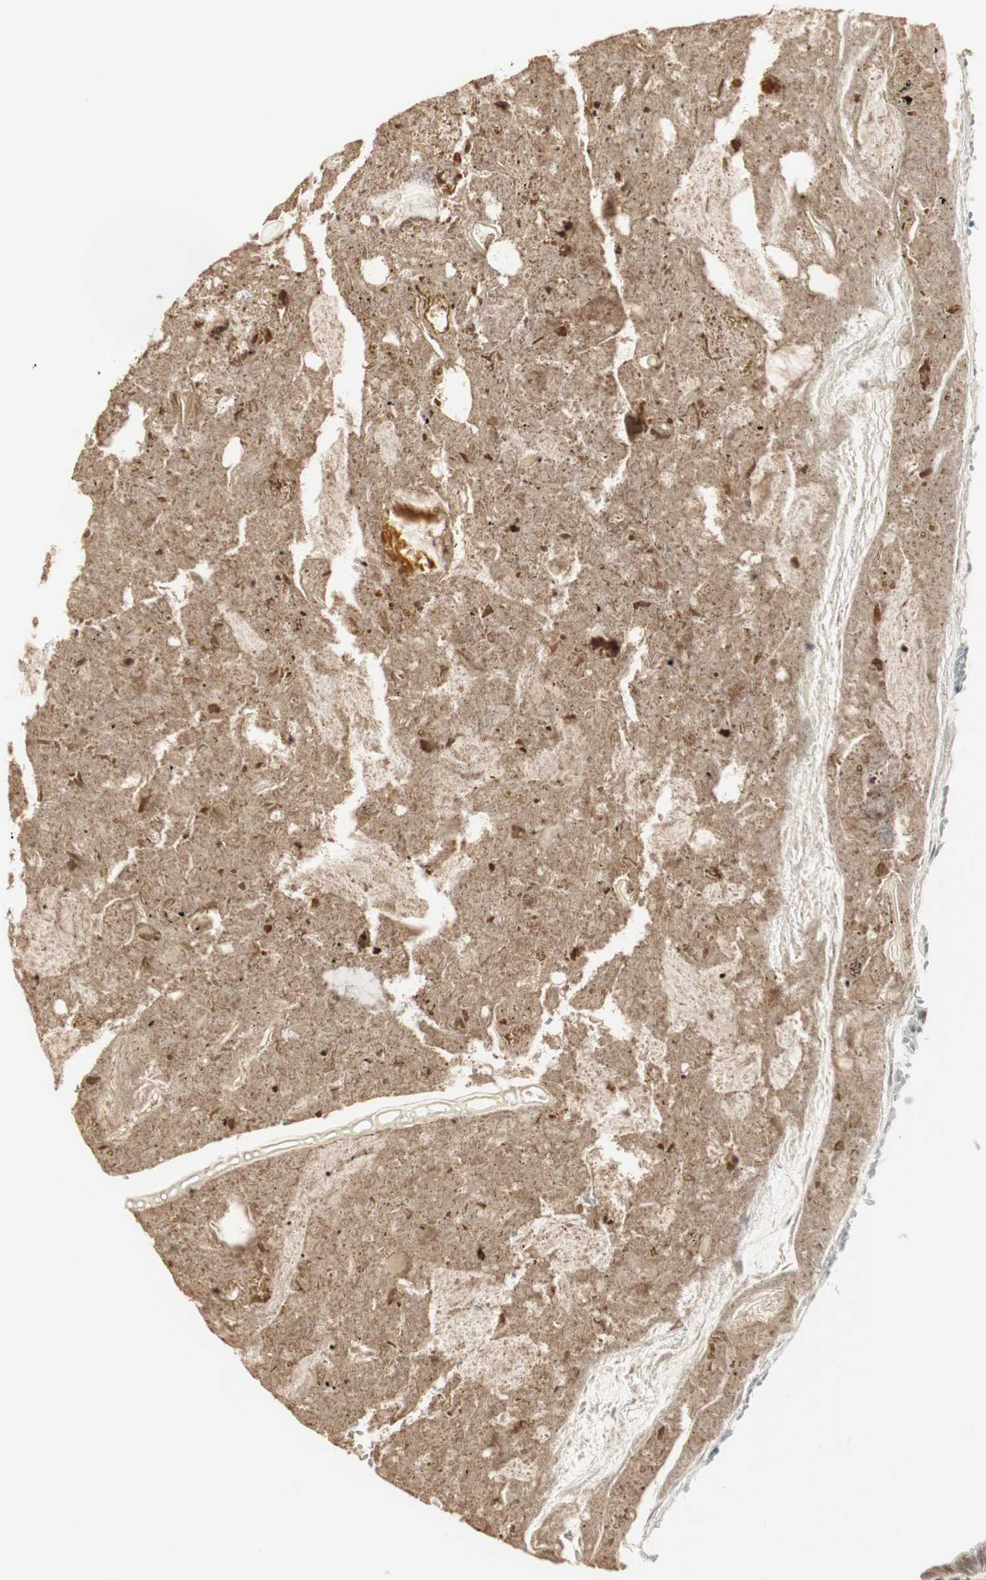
{"staining": {"intensity": "moderate", "quantity": ">75%", "location": "cytoplasmic/membranous,nuclear"}, "tissue": "appendix", "cell_type": "Glandular cells", "image_type": "normal", "snomed": [{"axis": "morphology", "description": "Normal tissue, NOS"}, {"axis": "topography", "description": "Appendix"}], "caption": "Immunohistochemical staining of normal human appendix shows >75% levels of moderate cytoplasmic/membranous,nuclear protein staining in about >75% of glandular cells. The staining was performed using DAB (3,3'-diaminobenzidine) to visualize the protein expression in brown, while the nuclei were stained in blue with hematoxylin (Magnification: 20x).", "gene": "ZBTB17", "patient": {"sex": "female", "age": 10}}